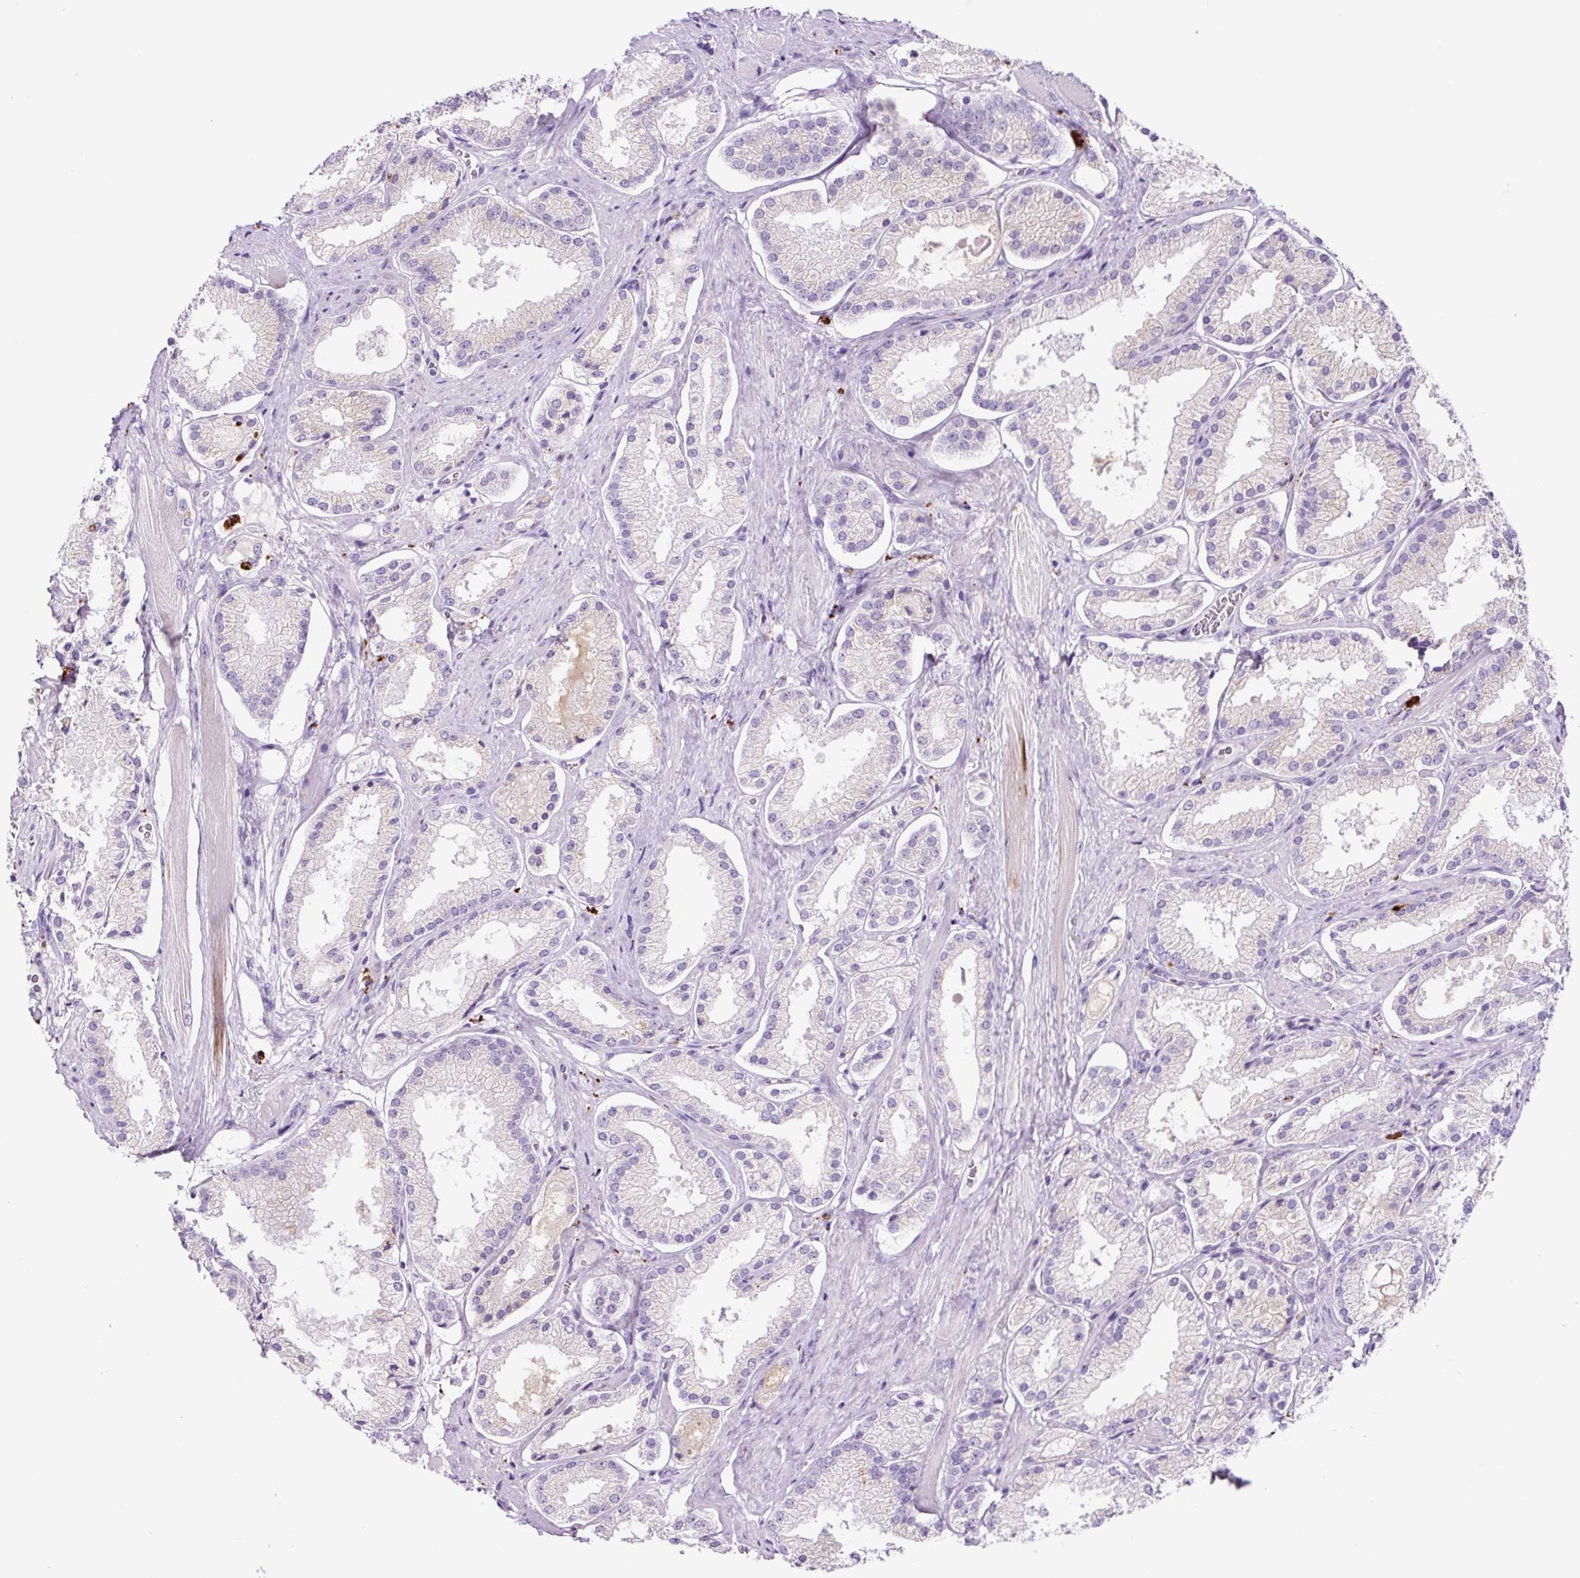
{"staining": {"intensity": "negative", "quantity": "none", "location": "none"}, "tissue": "prostate cancer", "cell_type": "Tumor cells", "image_type": "cancer", "snomed": [{"axis": "morphology", "description": "Adenocarcinoma, High grade"}, {"axis": "topography", "description": "Prostate"}], "caption": "Tumor cells are negative for brown protein staining in prostate cancer (adenocarcinoma (high-grade)). (Brightfield microscopy of DAB immunohistochemistry (IHC) at high magnification).", "gene": "LCN10", "patient": {"sex": "male", "age": 68}}